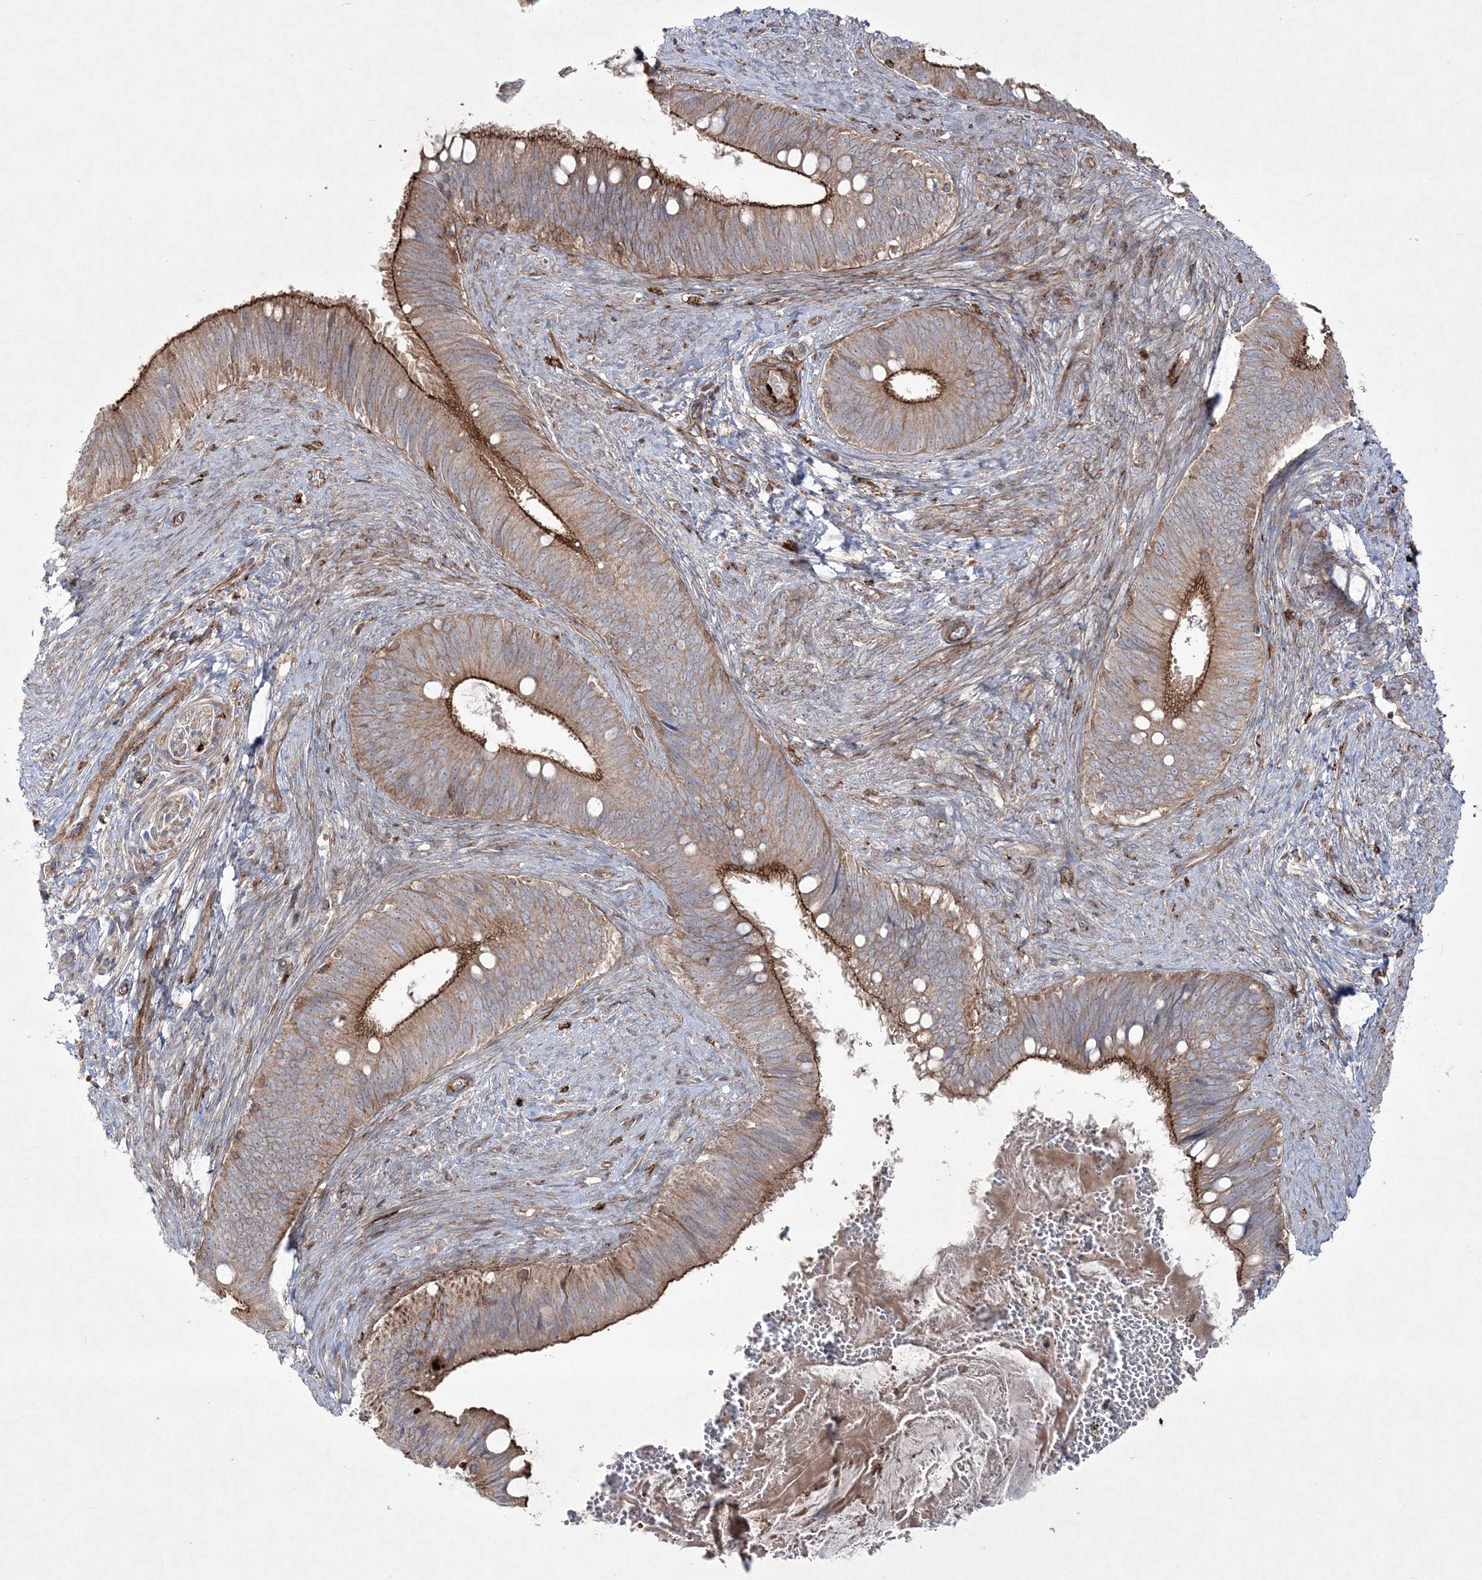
{"staining": {"intensity": "strong", "quantity": "25%-75%", "location": "cytoplasmic/membranous"}, "tissue": "cervical cancer", "cell_type": "Tumor cells", "image_type": "cancer", "snomed": [{"axis": "morphology", "description": "Adenocarcinoma, NOS"}, {"axis": "topography", "description": "Cervix"}], "caption": "A brown stain labels strong cytoplasmic/membranous positivity of a protein in adenocarcinoma (cervical) tumor cells.", "gene": "RICTOR", "patient": {"sex": "female", "age": 42}}